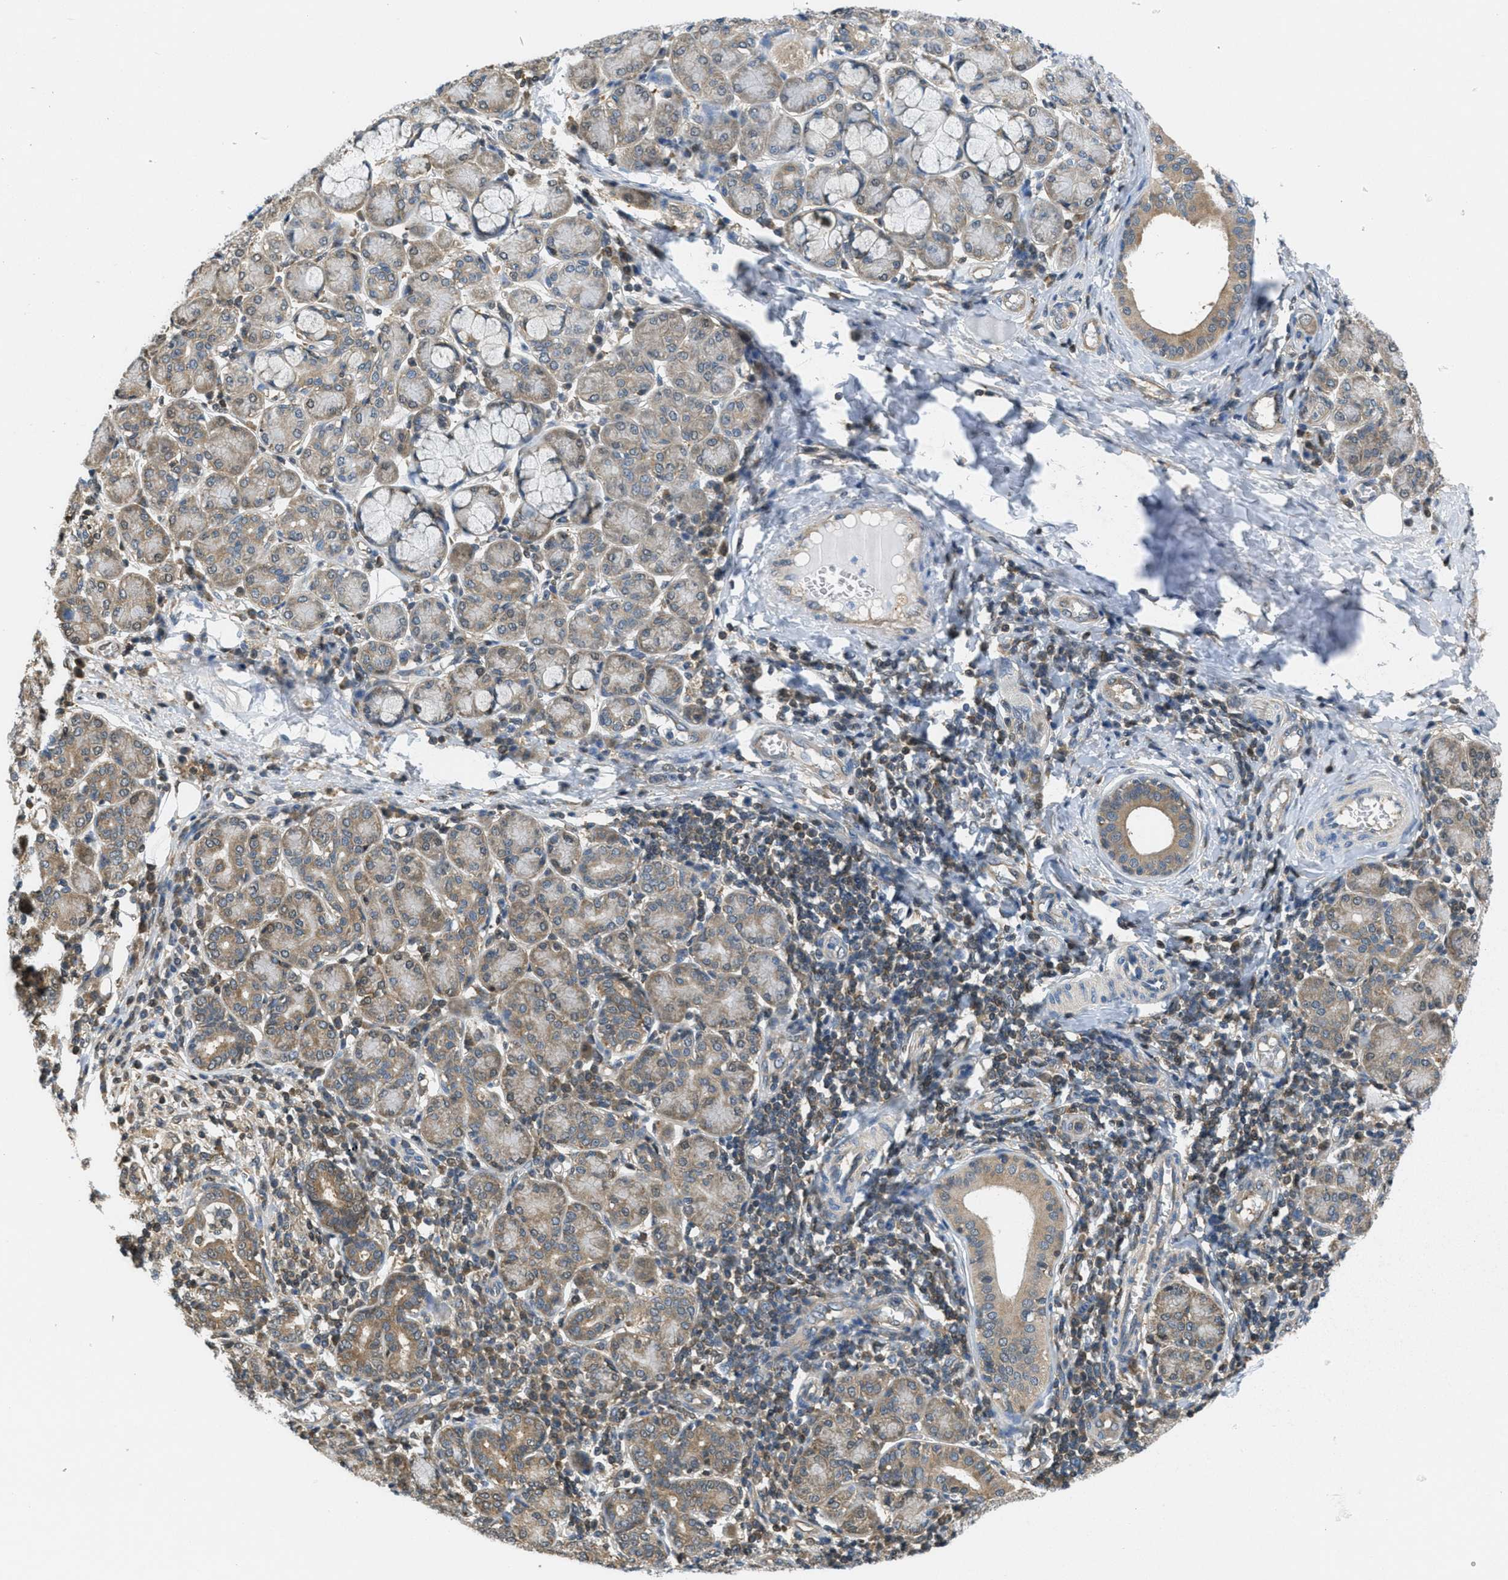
{"staining": {"intensity": "moderate", "quantity": "25%-75%", "location": "cytoplasmic/membranous"}, "tissue": "salivary gland", "cell_type": "Glandular cells", "image_type": "normal", "snomed": [{"axis": "morphology", "description": "Normal tissue, NOS"}, {"axis": "morphology", "description": "Inflammation, NOS"}, {"axis": "topography", "description": "Lymph node"}, {"axis": "topography", "description": "Salivary gland"}], "caption": "Brown immunohistochemical staining in benign salivary gland shows moderate cytoplasmic/membranous positivity in about 25%-75% of glandular cells. (IHC, brightfield microscopy, high magnification).", "gene": "PIP5K1C", "patient": {"sex": "male", "age": 3}}